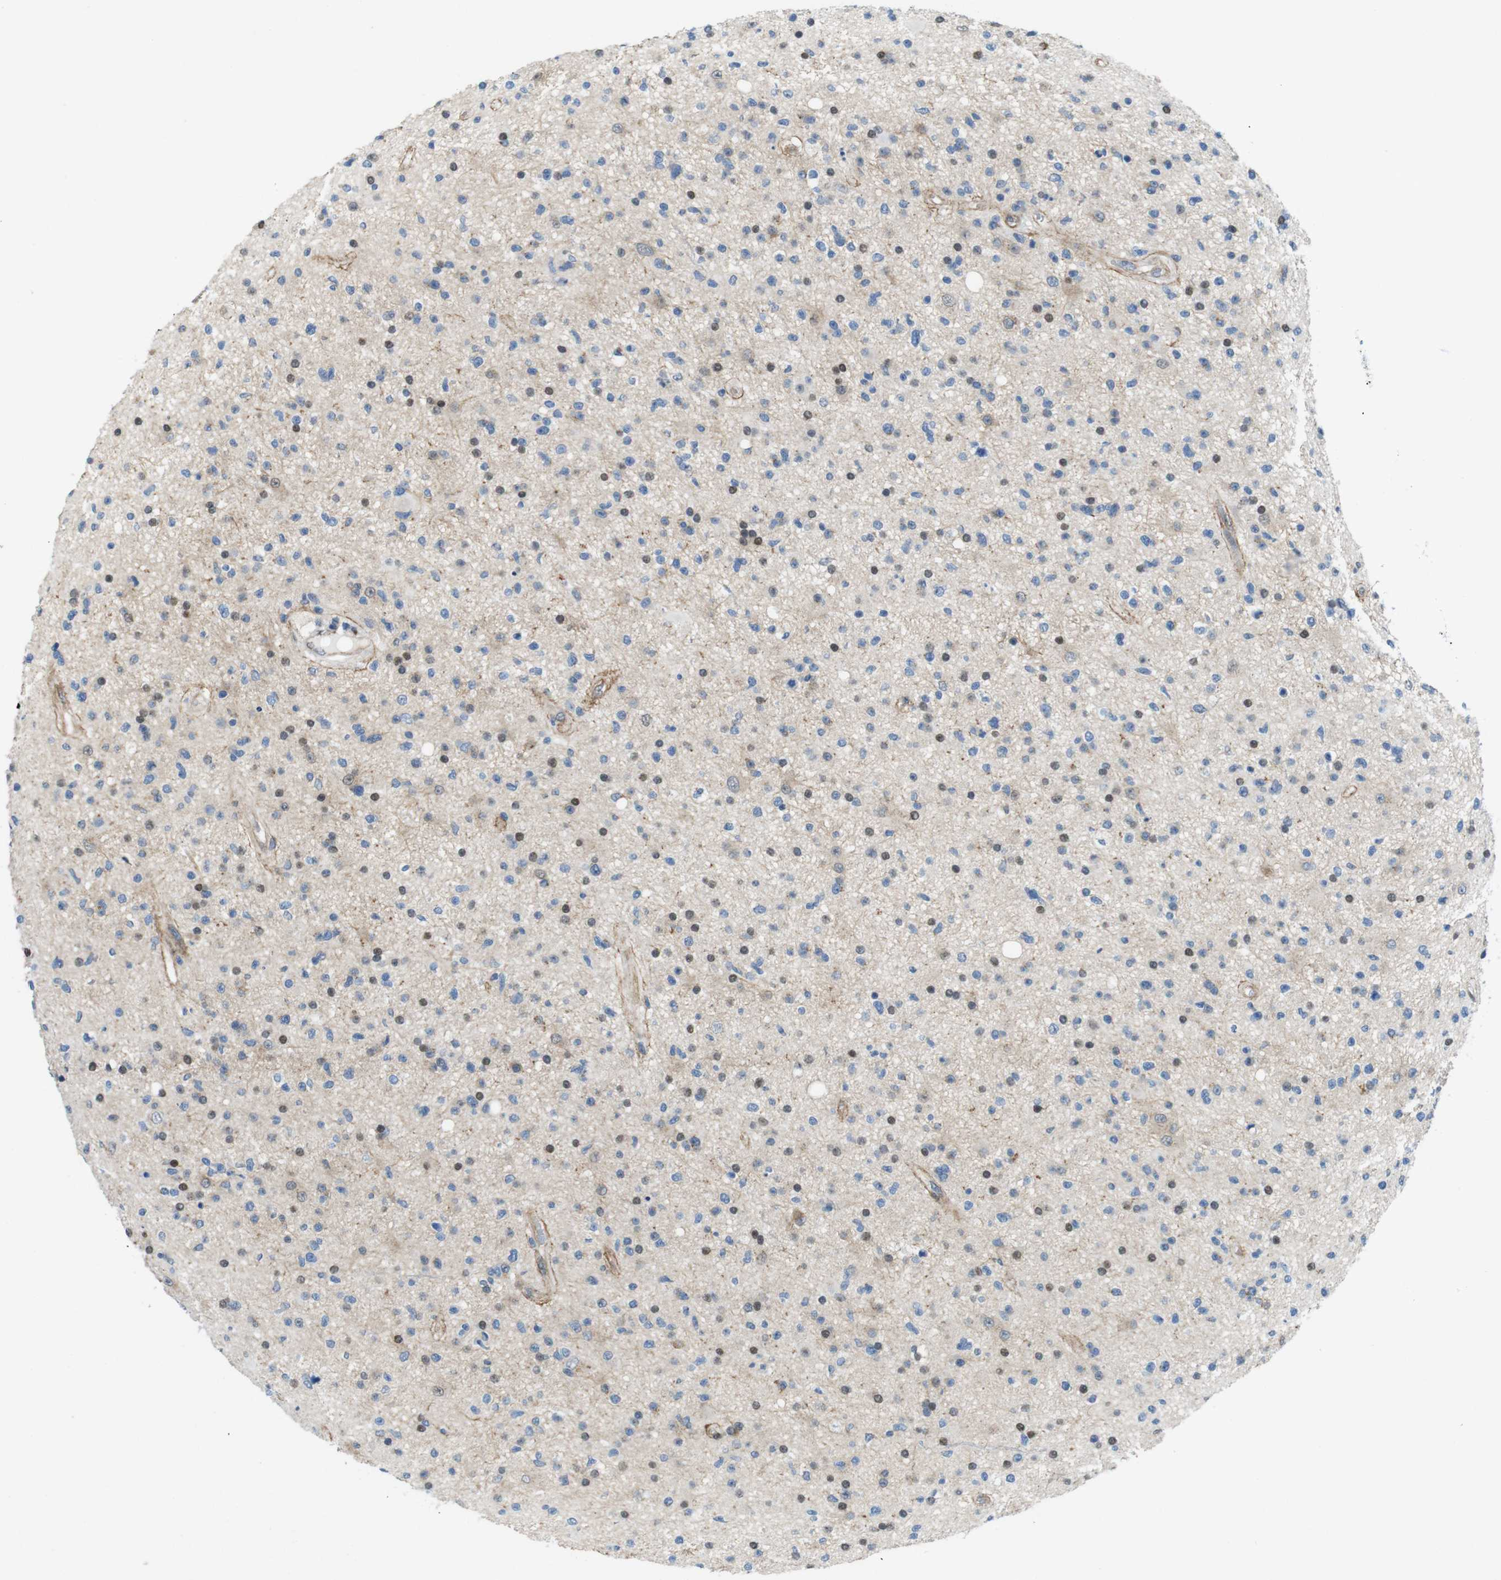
{"staining": {"intensity": "moderate", "quantity": "<25%", "location": "nuclear"}, "tissue": "glioma", "cell_type": "Tumor cells", "image_type": "cancer", "snomed": [{"axis": "morphology", "description": "Glioma, malignant, High grade"}, {"axis": "topography", "description": "Brain"}], "caption": "Malignant high-grade glioma stained with DAB (3,3'-diaminobenzidine) immunohistochemistry (IHC) demonstrates low levels of moderate nuclear staining in approximately <25% of tumor cells.", "gene": "SKI", "patient": {"sex": "male", "age": 33}}